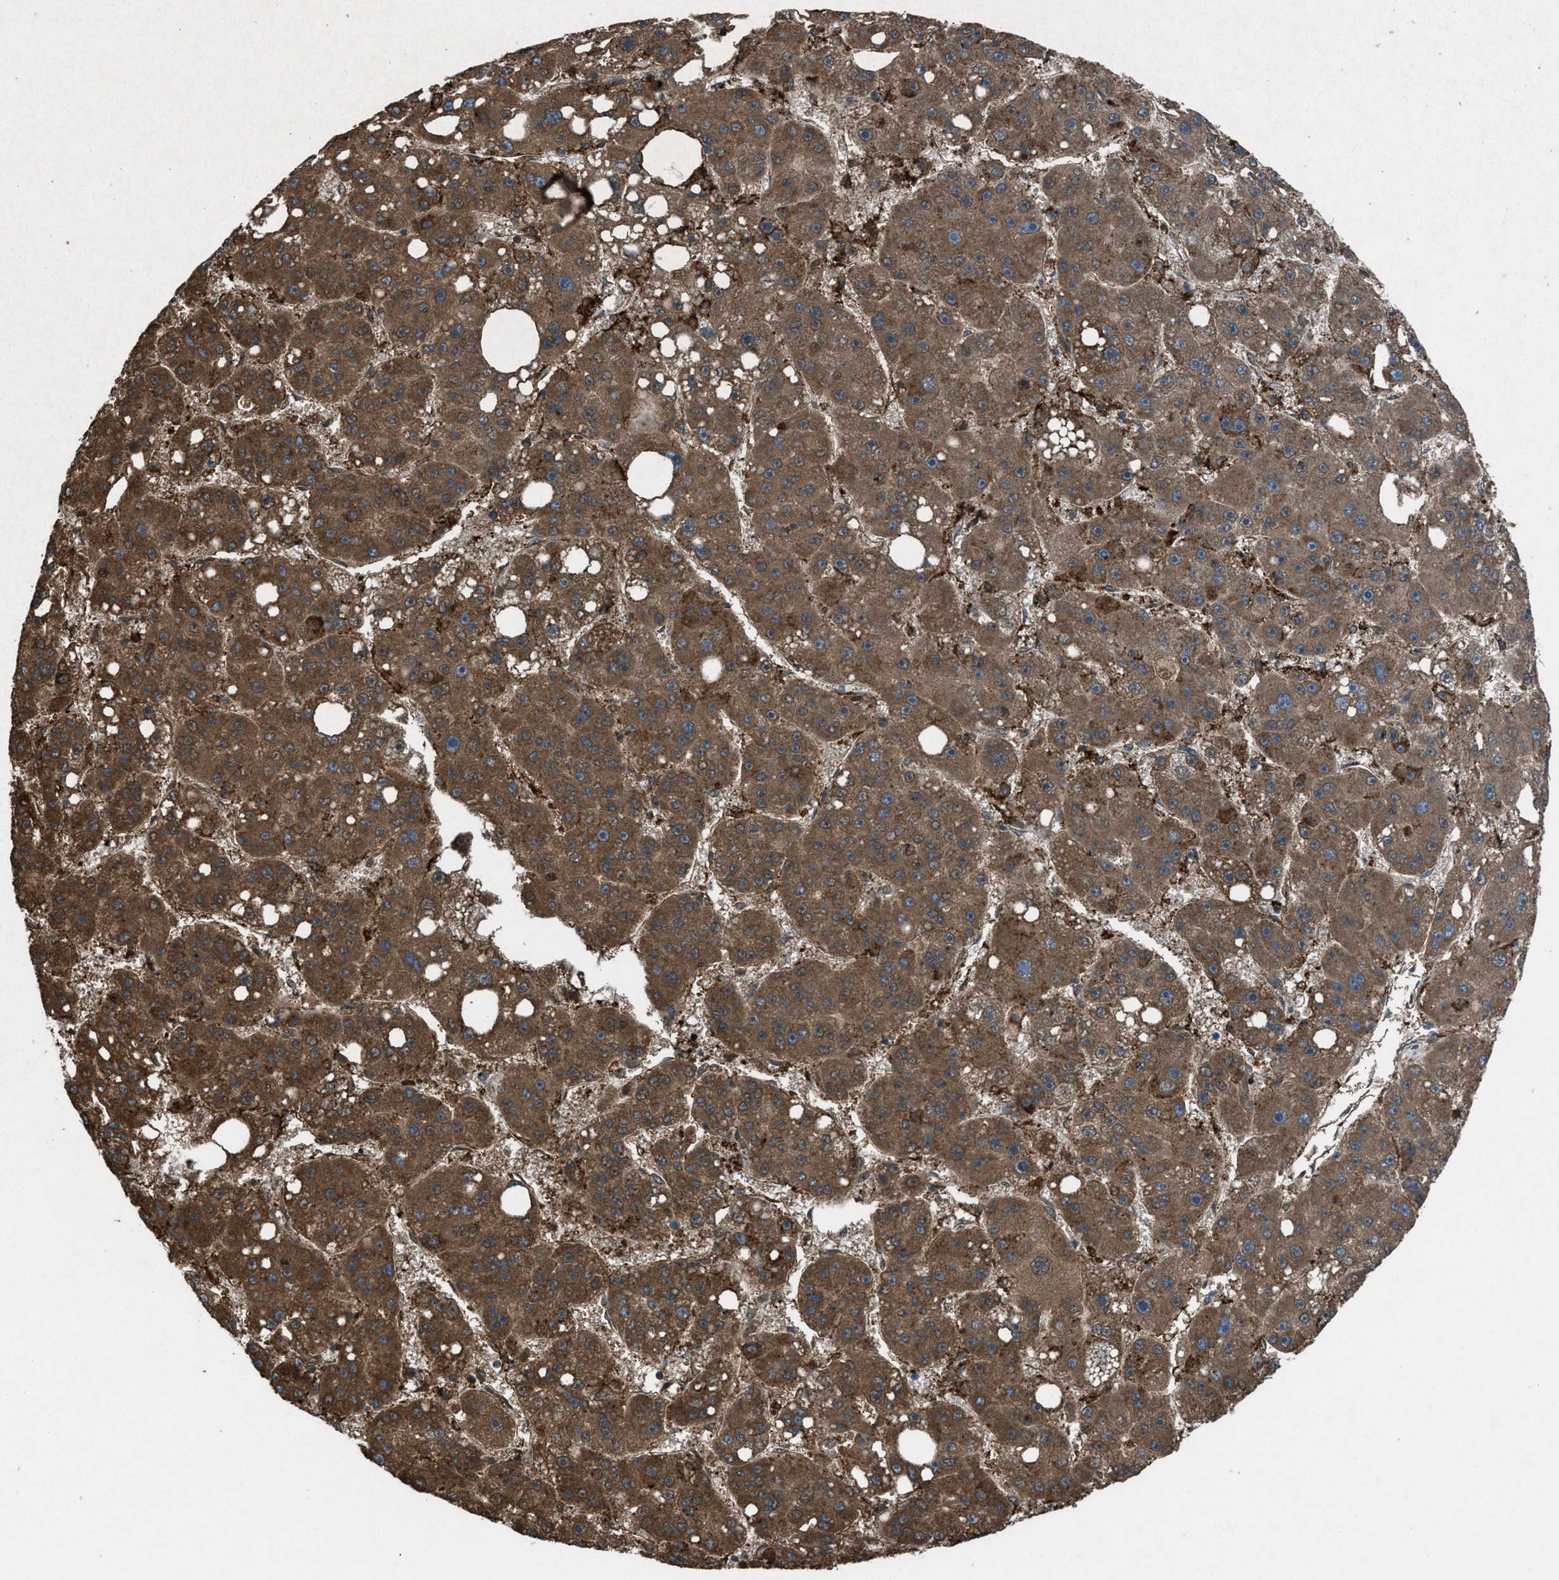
{"staining": {"intensity": "moderate", "quantity": ">75%", "location": "cytoplasmic/membranous"}, "tissue": "liver cancer", "cell_type": "Tumor cells", "image_type": "cancer", "snomed": [{"axis": "morphology", "description": "Carcinoma, Hepatocellular, NOS"}, {"axis": "topography", "description": "Liver"}], "caption": "High-magnification brightfield microscopy of liver cancer (hepatocellular carcinoma) stained with DAB (brown) and counterstained with hematoxylin (blue). tumor cells exhibit moderate cytoplasmic/membranous staining is seen in approximately>75% of cells.", "gene": "FCER1G", "patient": {"sex": "female", "age": 61}}